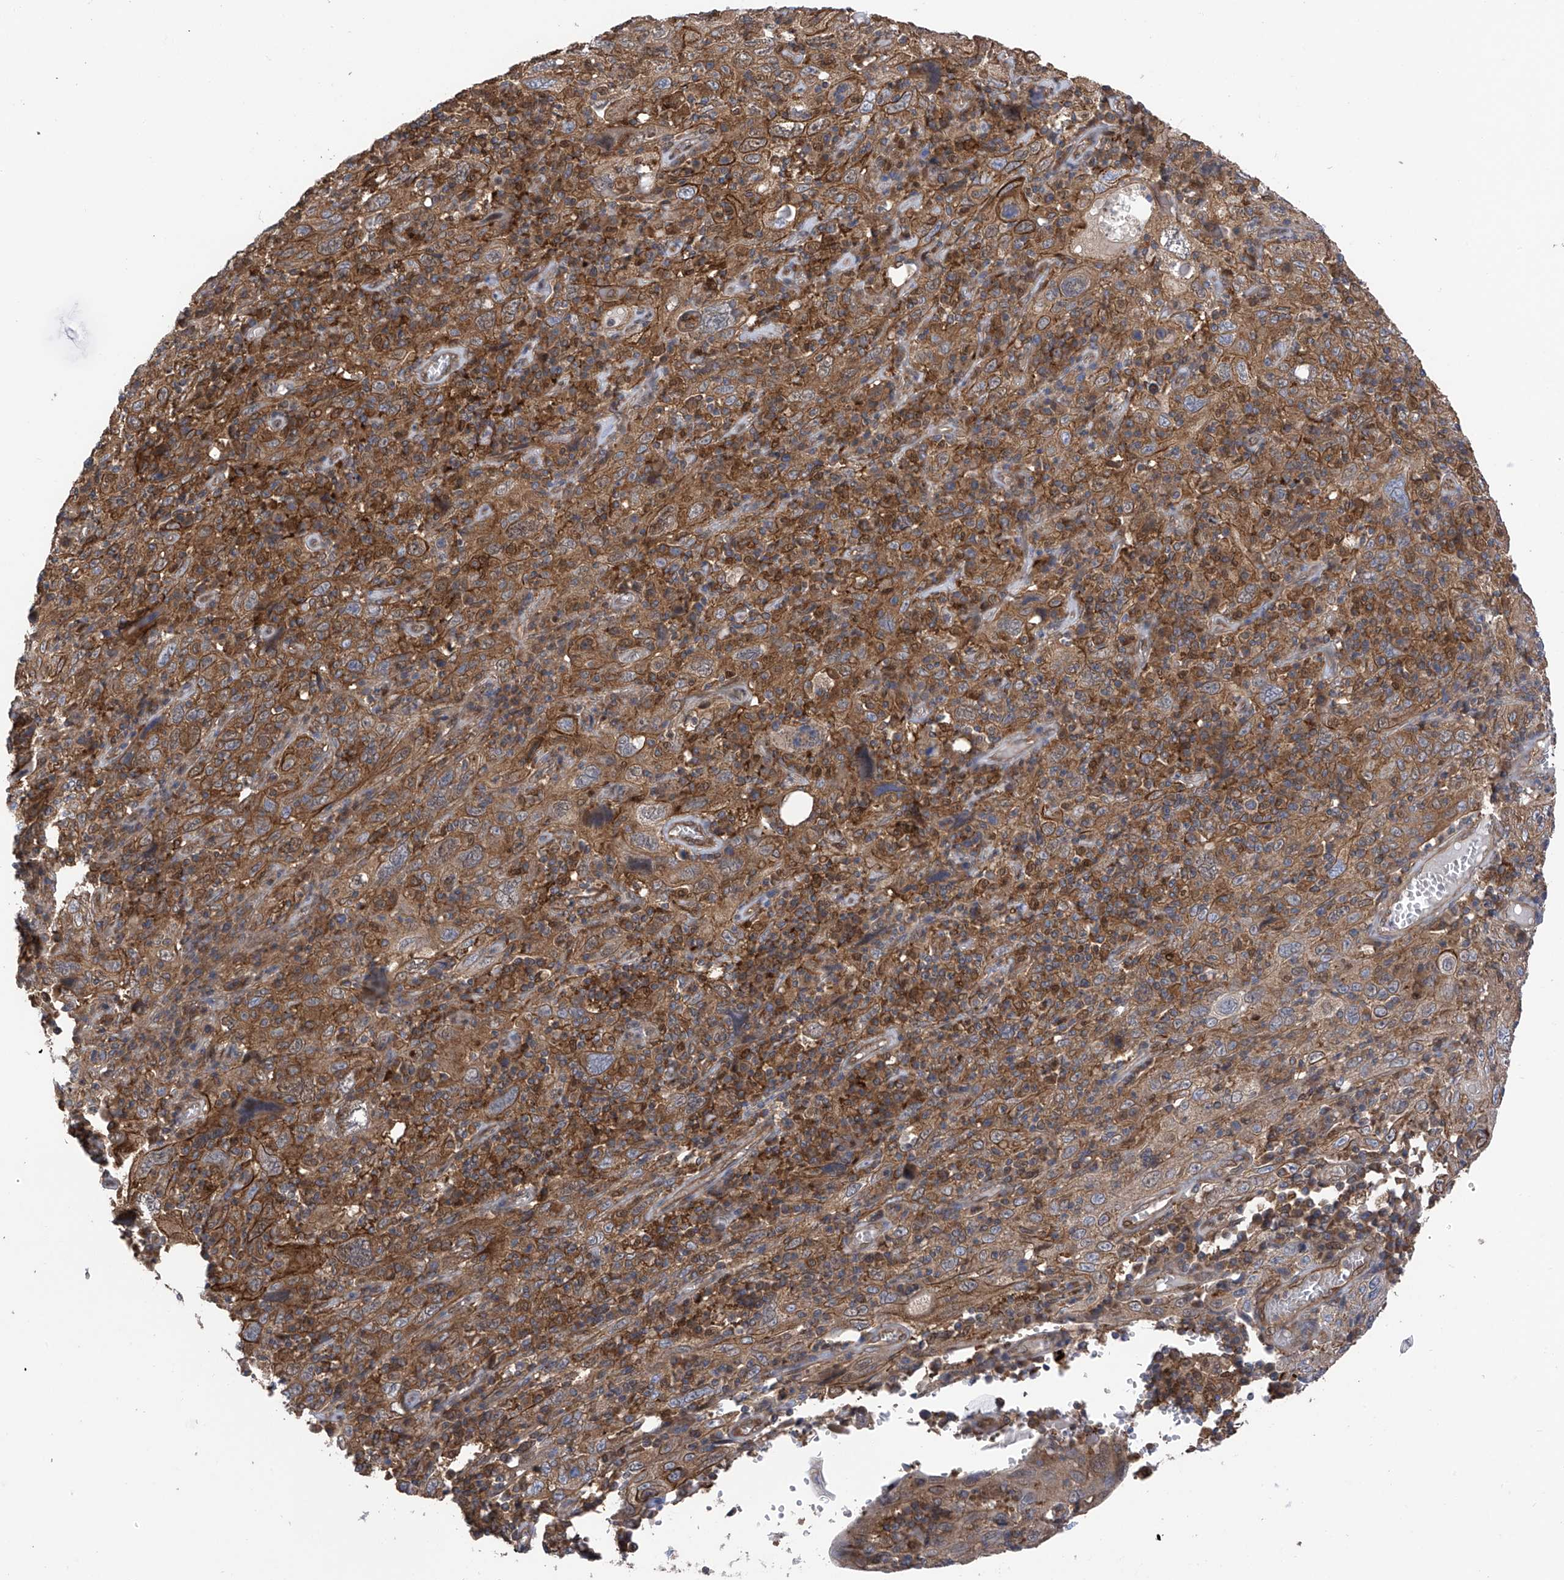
{"staining": {"intensity": "moderate", "quantity": ">75%", "location": "cytoplasmic/membranous"}, "tissue": "cervical cancer", "cell_type": "Tumor cells", "image_type": "cancer", "snomed": [{"axis": "morphology", "description": "Squamous cell carcinoma, NOS"}, {"axis": "topography", "description": "Cervix"}], "caption": "This histopathology image demonstrates cervical cancer (squamous cell carcinoma) stained with IHC to label a protein in brown. The cytoplasmic/membranous of tumor cells show moderate positivity for the protein. Nuclei are counter-stained blue.", "gene": "CHPF", "patient": {"sex": "female", "age": 46}}